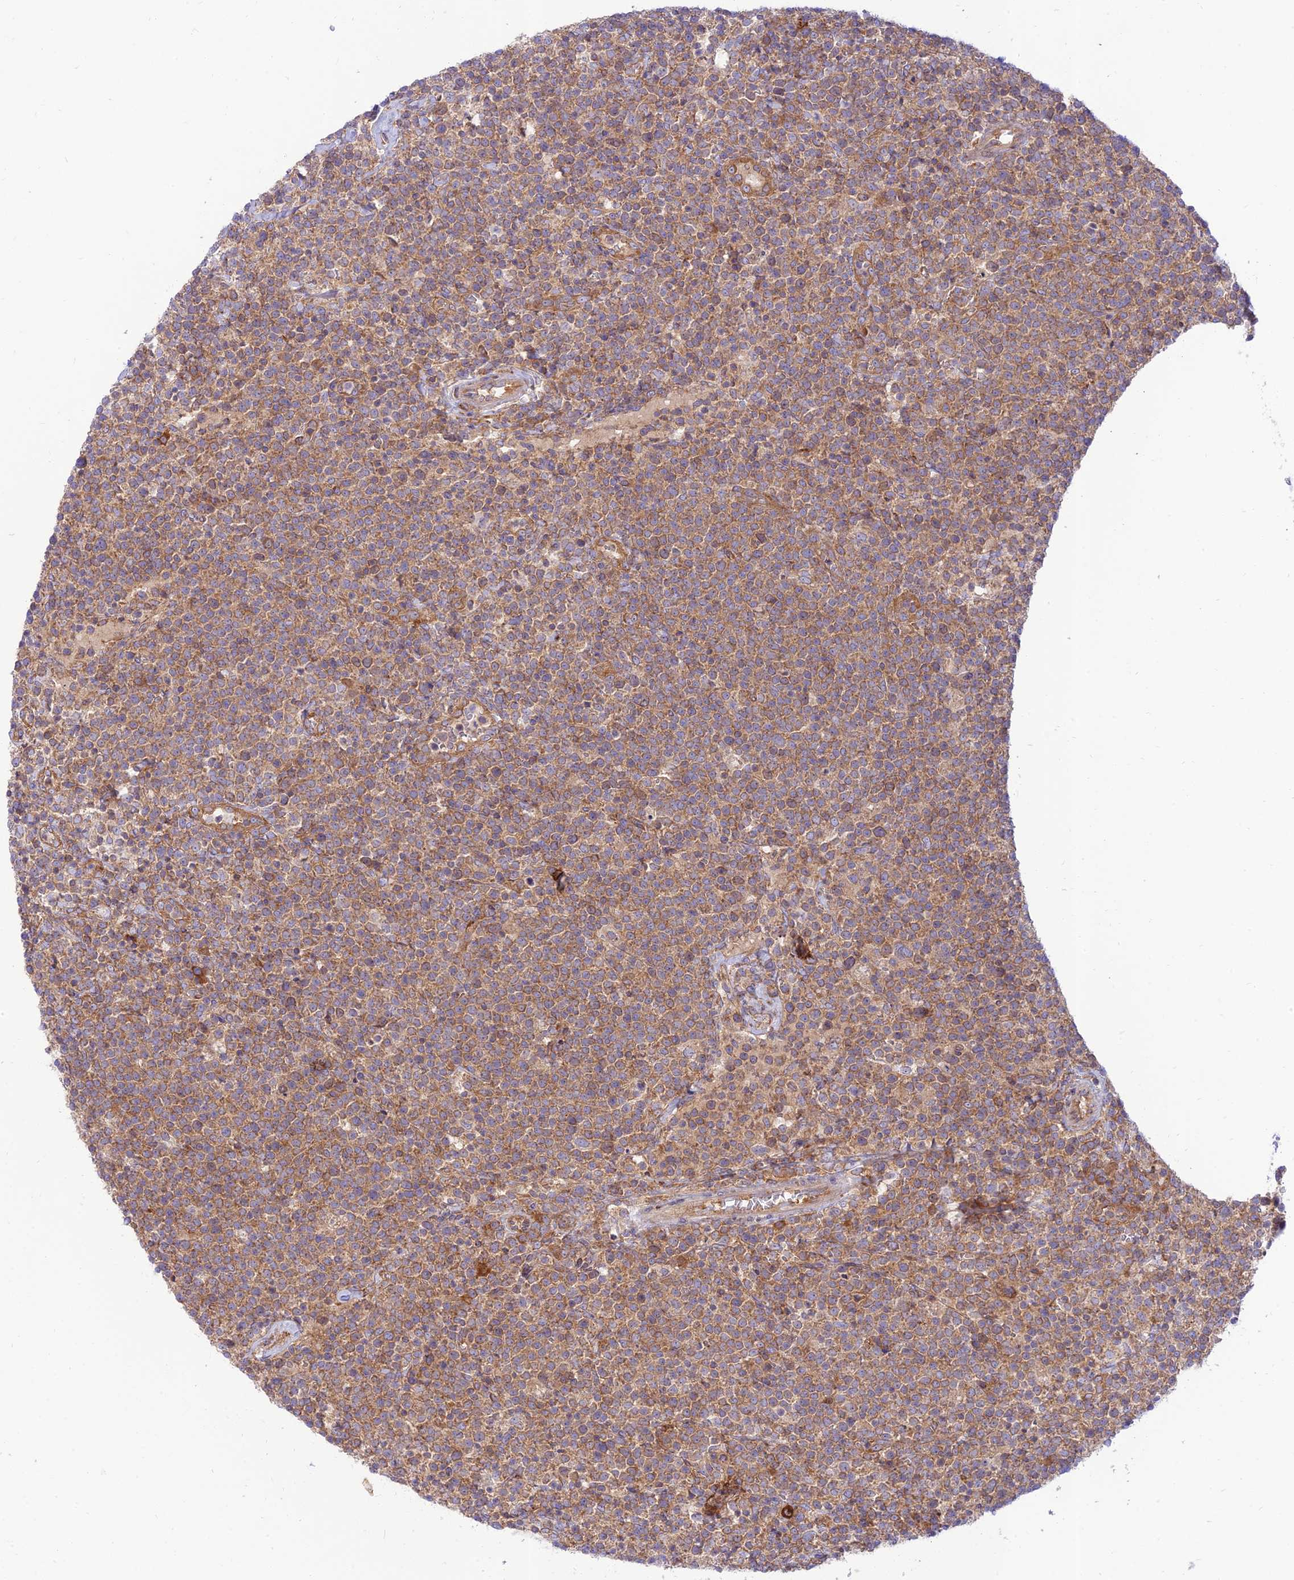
{"staining": {"intensity": "moderate", "quantity": ">75%", "location": "cytoplasmic/membranous"}, "tissue": "lymphoma", "cell_type": "Tumor cells", "image_type": "cancer", "snomed": [{"axis": "morphology", "description": "Malignant lymphoma, non-Hodgkin's type, High grade"}, {"axis": "topography", "description": "Lymph node"}], "caption": "Malignant lymphoma, non-Hodgkin's type (high-grade) stained for a protein (brown) shows moderate cytoplasmic/membranous positive staining in about >75% of tumor cells.", "gene": "PIMREG", "patient": {"sex": "male", "age": 61}}